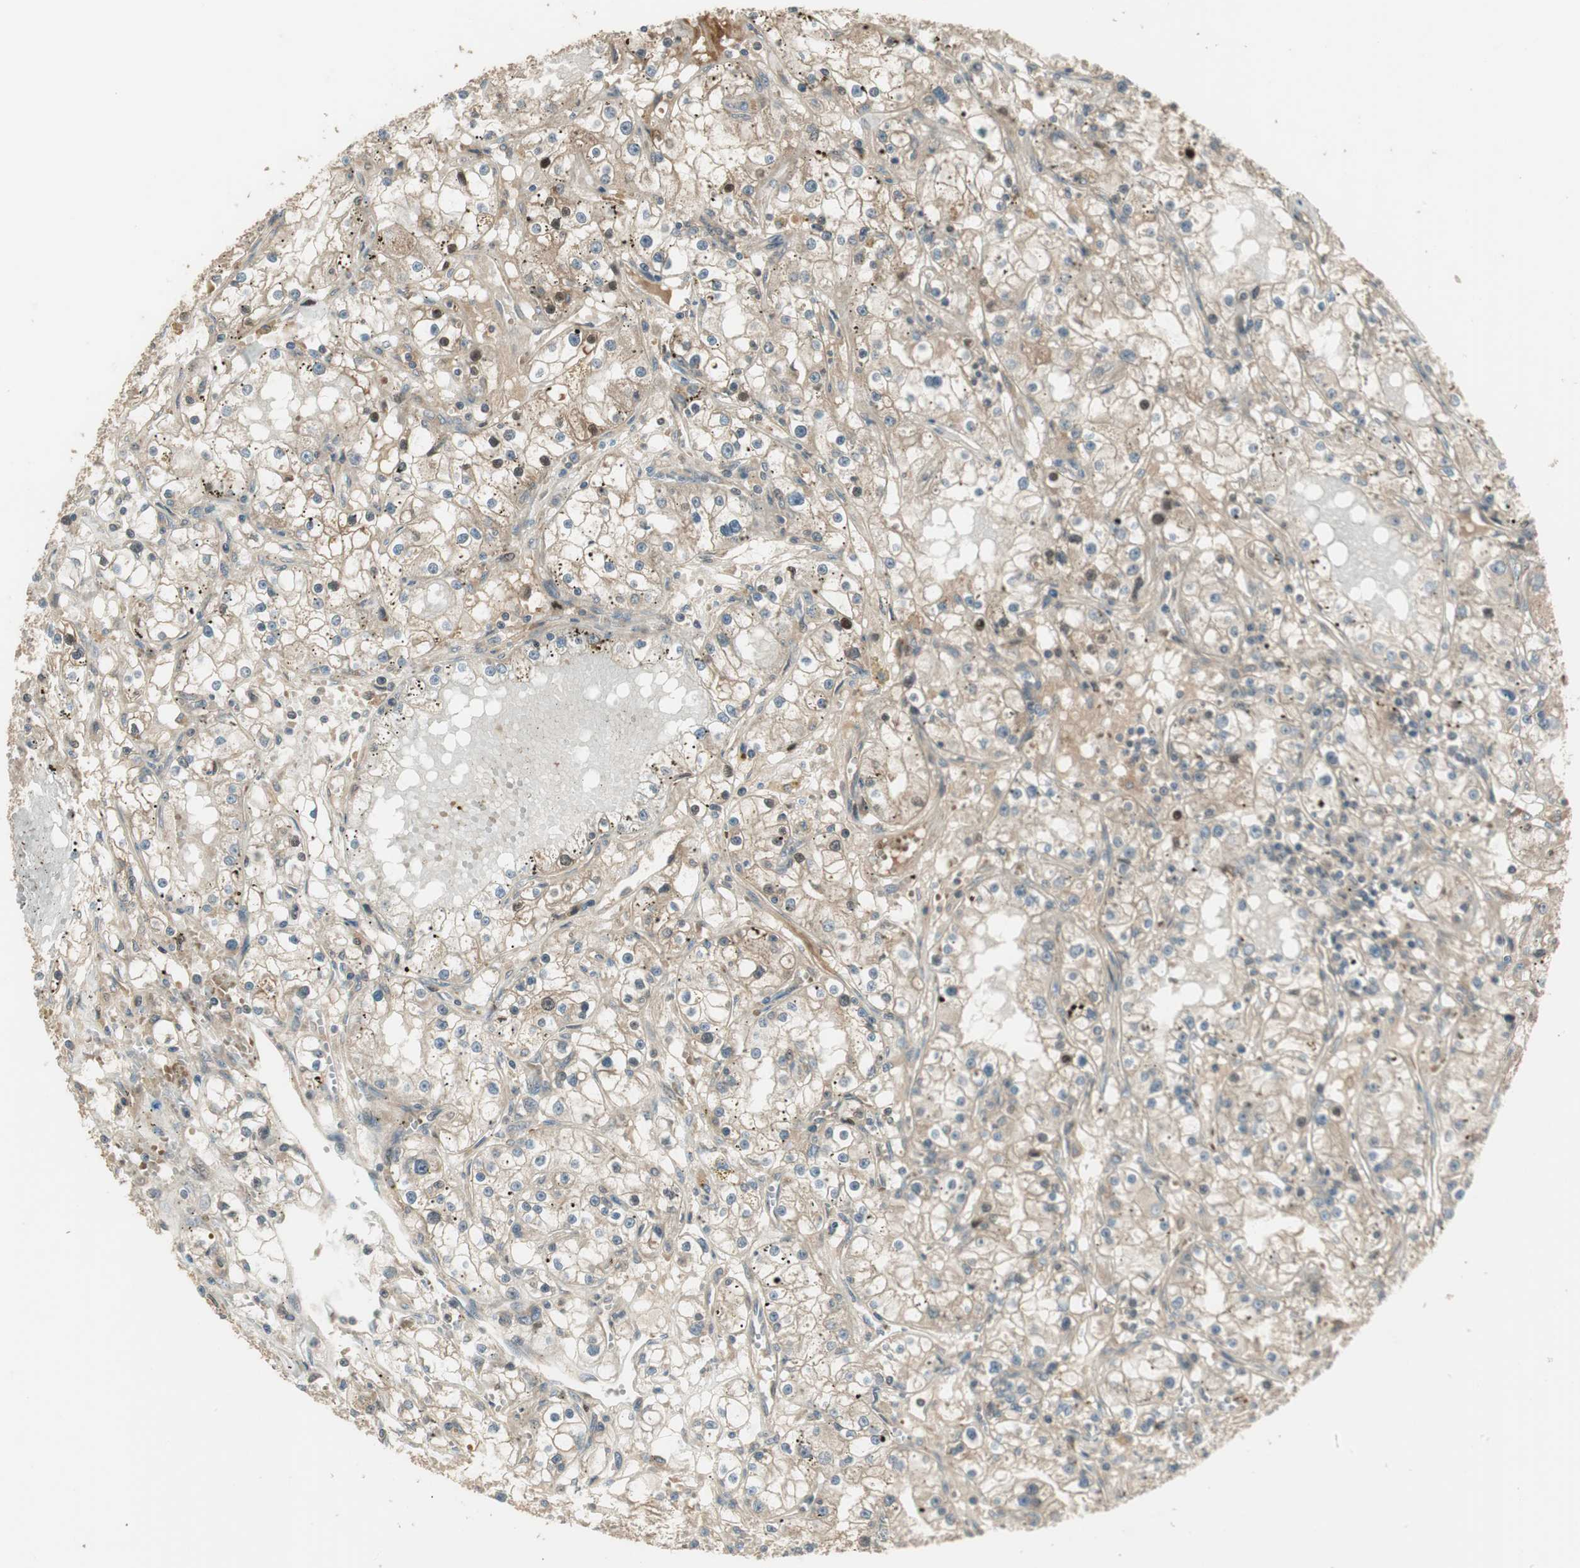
{"staining": {"intensity": "weak", "quantity": "25%-75%", "location": "cytoplasmic/membranous"}, "tissue": "renal cancer", "cell_type": "Tumor cells", "image_type": "cancer", "snomed": [{"axis": "morphology", "description": "Adenocarcinoma, NOS"}, {"axis": "topography", "description": "Kidney"}], "caption": "Approximately 25%-75% of tumor cells in renal cancer (adenocarcinoma) reveal weak cytoplasmic/membranous protein expression as visualized by brown immunohistochemical staining.", "gene": "PFDN5", "patient": {"sex": "male", "age": 56}}